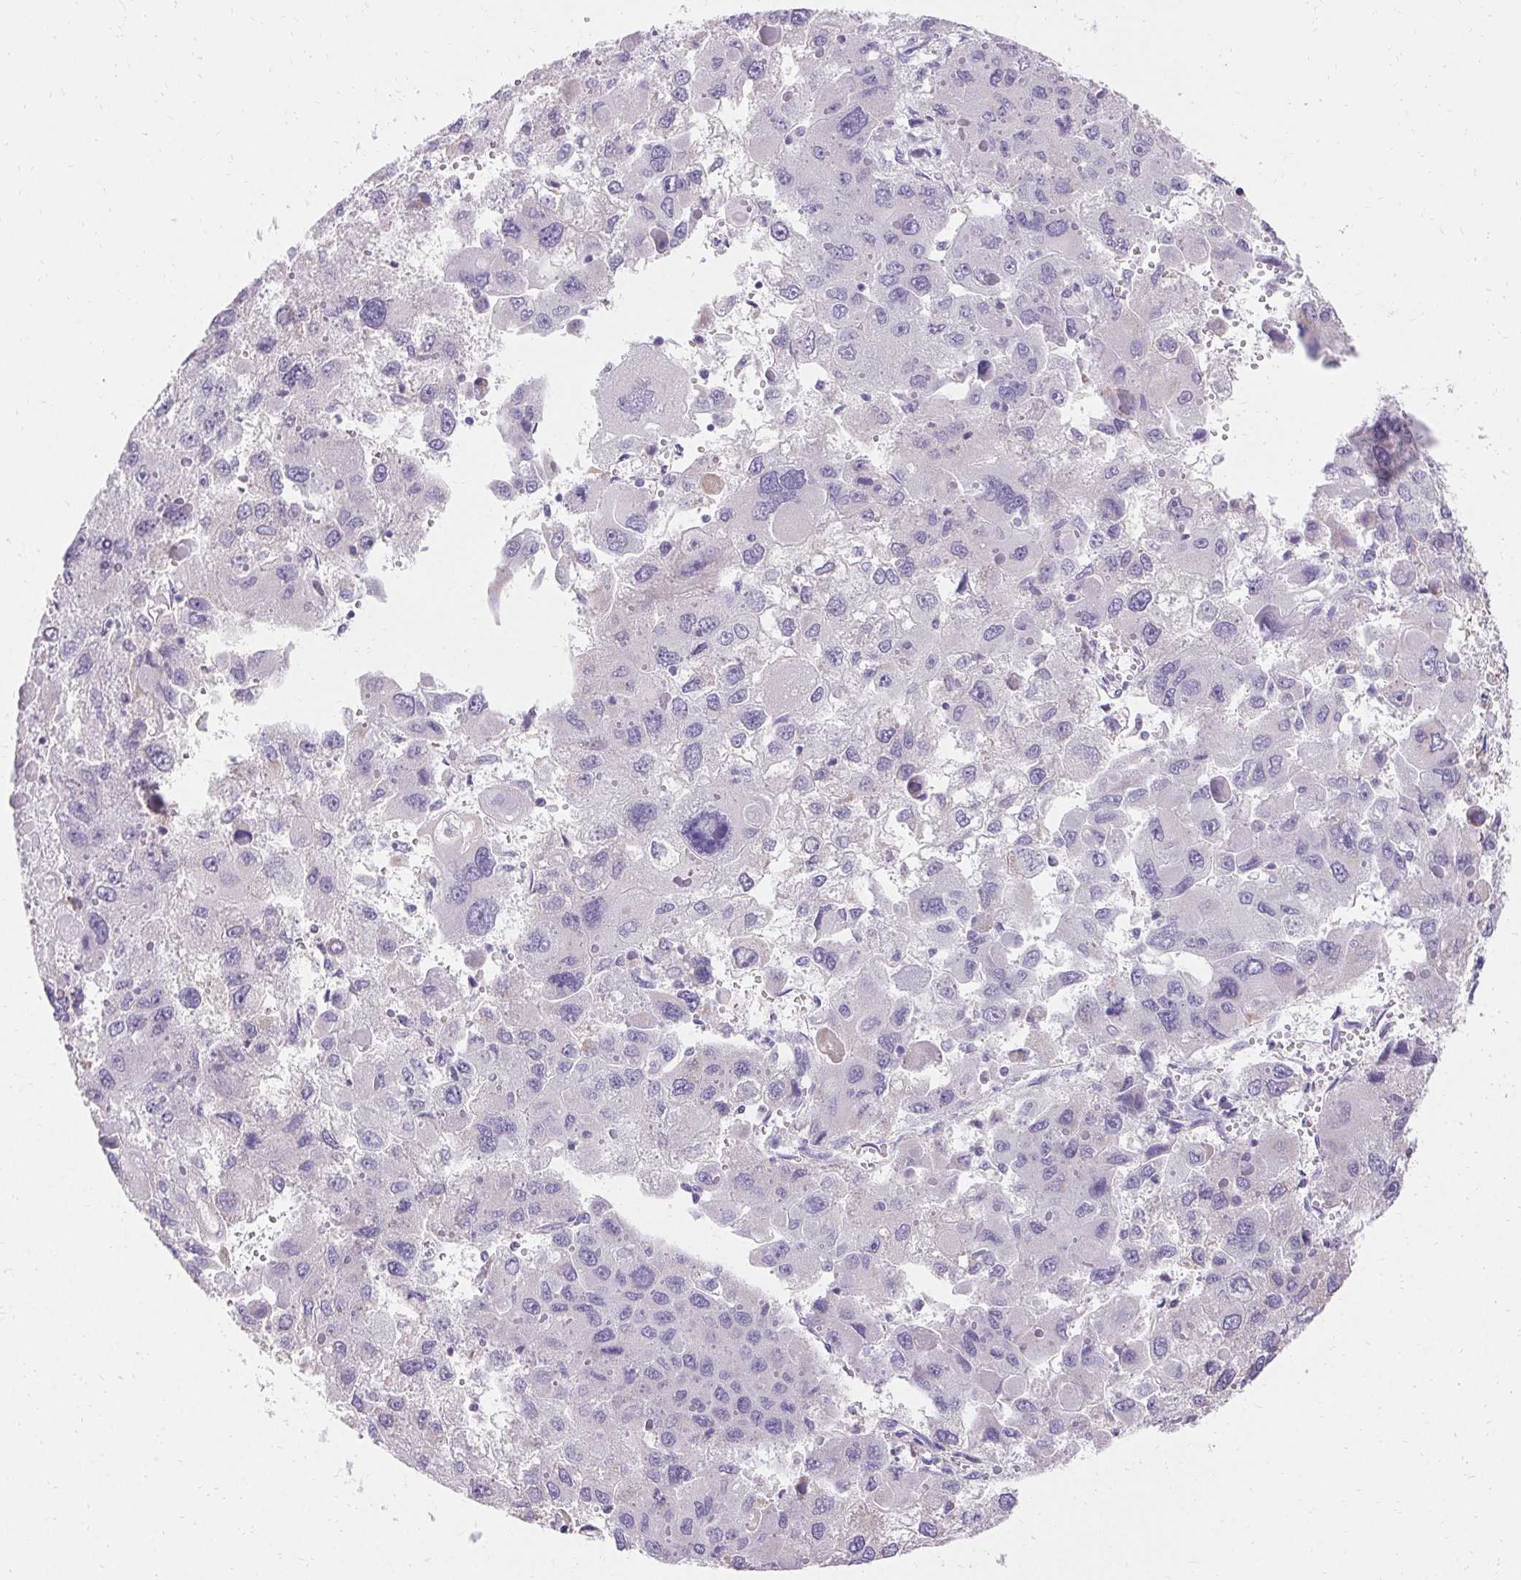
{"staining": {"intensity": "negative", "quantity": "none", "location": "none"}, "tissue": "liver cancer", "cell_type": "Tumor cells", "image_type": "cancer", "snomed": [{"axis": "morphology", "description": "Carcinoma, Hepatocellular, NOS"}, {"axis": "topography", "description": "Liver"}], "caption": "This is a micrograph of immunohistochemistry (IHC) staining of hepatocellular carcinoma (liver), which shows no staining in tumor cells.", "gene": "ASGR2", "patient": {"sex": "female", "age": 41}}